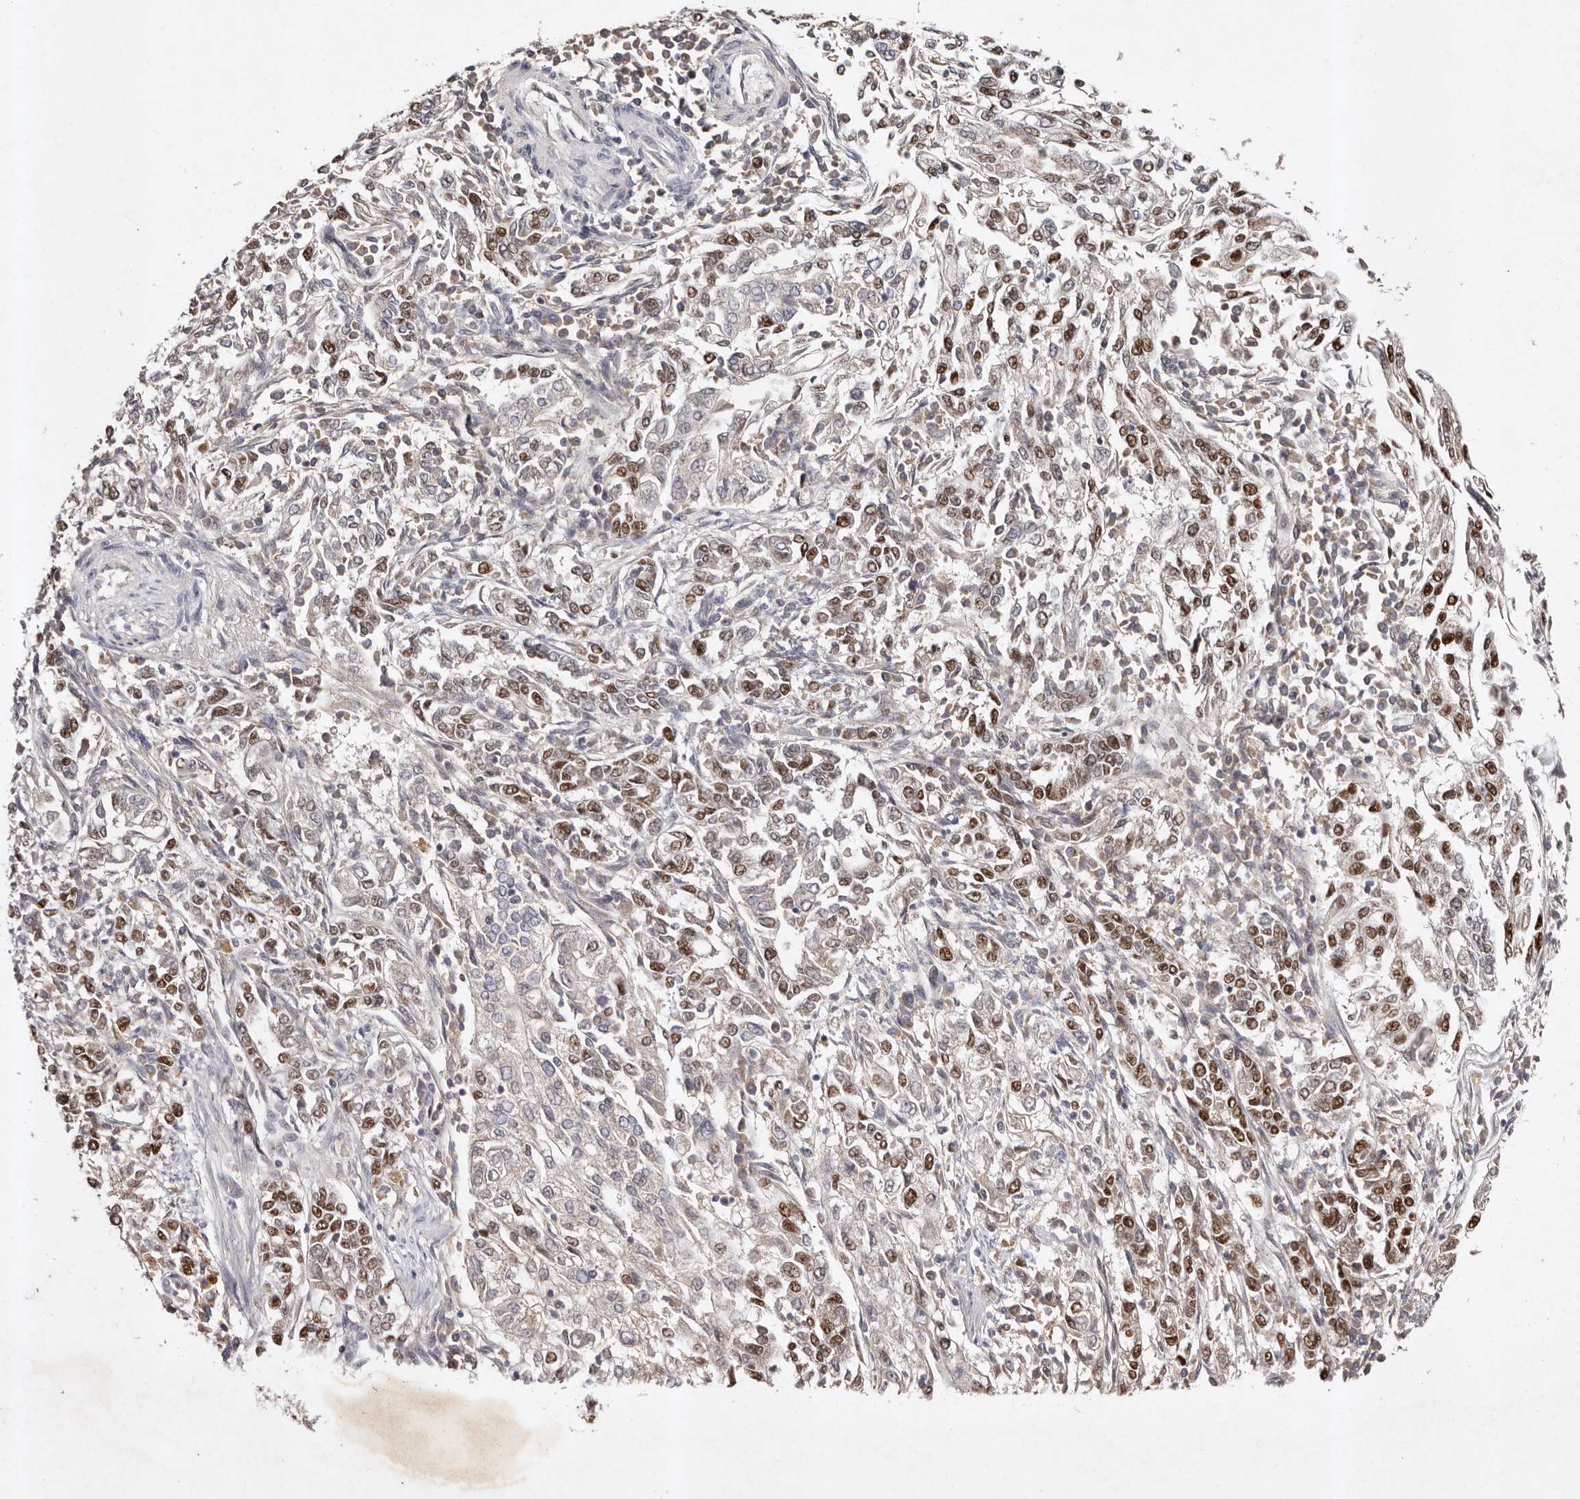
{"staining": {"intensity": "moderate", "quantity": "25%-75%", "location": "nuclear"}, "tissue": "endometrial cancer", "cell_type": "Tumor cells", "image_type": "cancer", "snomed": [{"axis": "morphology", "description": "Adenocarcinoma, NOS"}, {"axis": "topography", "description": "Endometrium"}], "caption": "Tumor cells reveal medium levels of moderate nuclear positivity in about 25%-75% of cells in human endometrial cancer (adenocarcinoma).", "gene": "KLF7", "patient": {"sex": "female", "age": 49}}